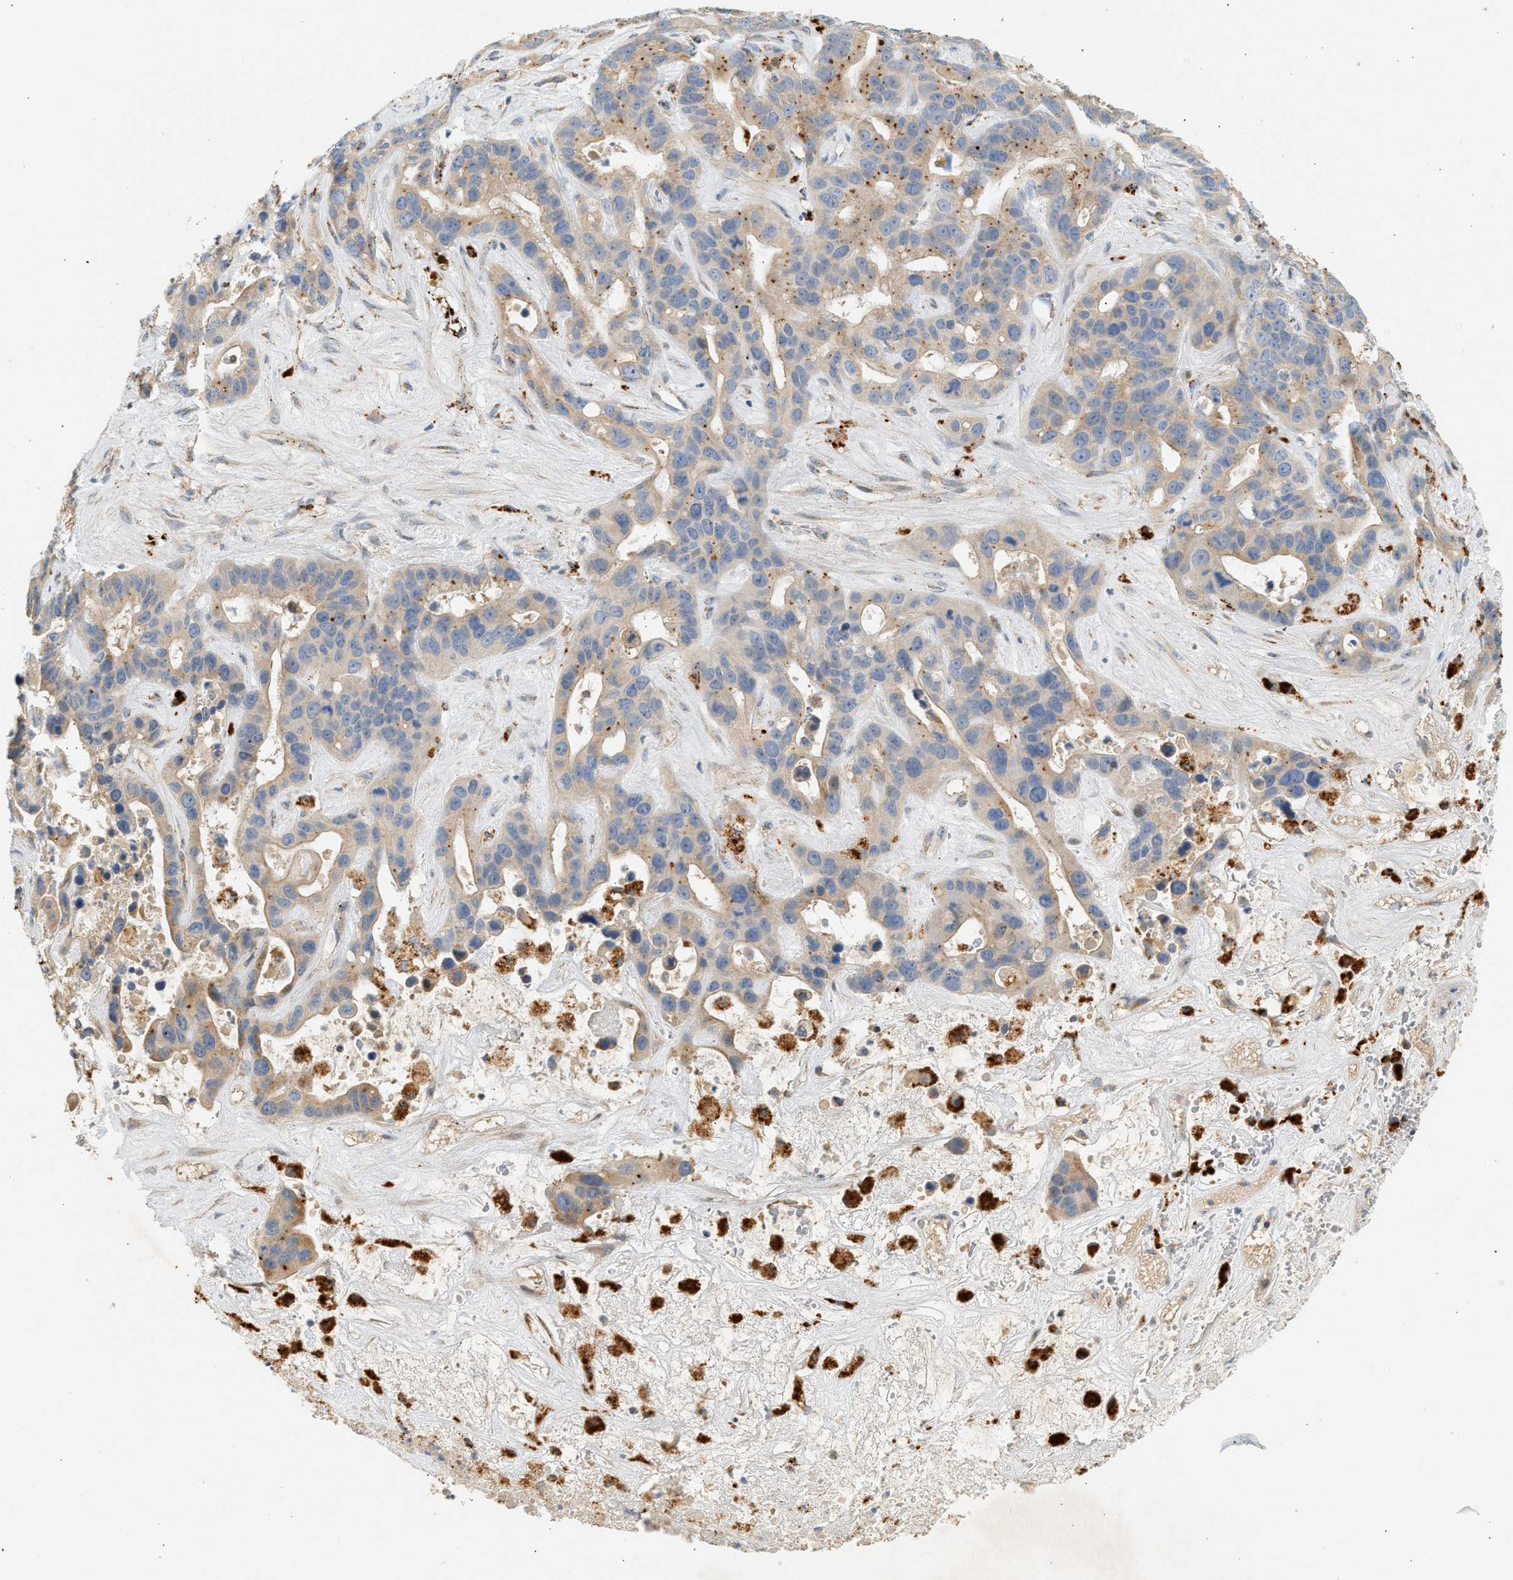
{"staining": {"intensity": "weak", "quantity": ">75%", "location": "cytoplasmic/membranous"}, "tissue": "liver cancer", "cell_type": "Tumor cells", "image_type": "cancer", "snomed": [{"axis": "morphology", "description": "Cholangiocarcinoma"}, {"axis": "topography", "description": "Liver"}], "caption": "Liver cancer stained with DAB immunohistochemistry (IHC) reveals low levels of weak cytoplasmic/membranous positivity in about >75% of tumor cells.", "gene": "ENTHD1", "patient": {"sex": "female", "age": 65}}